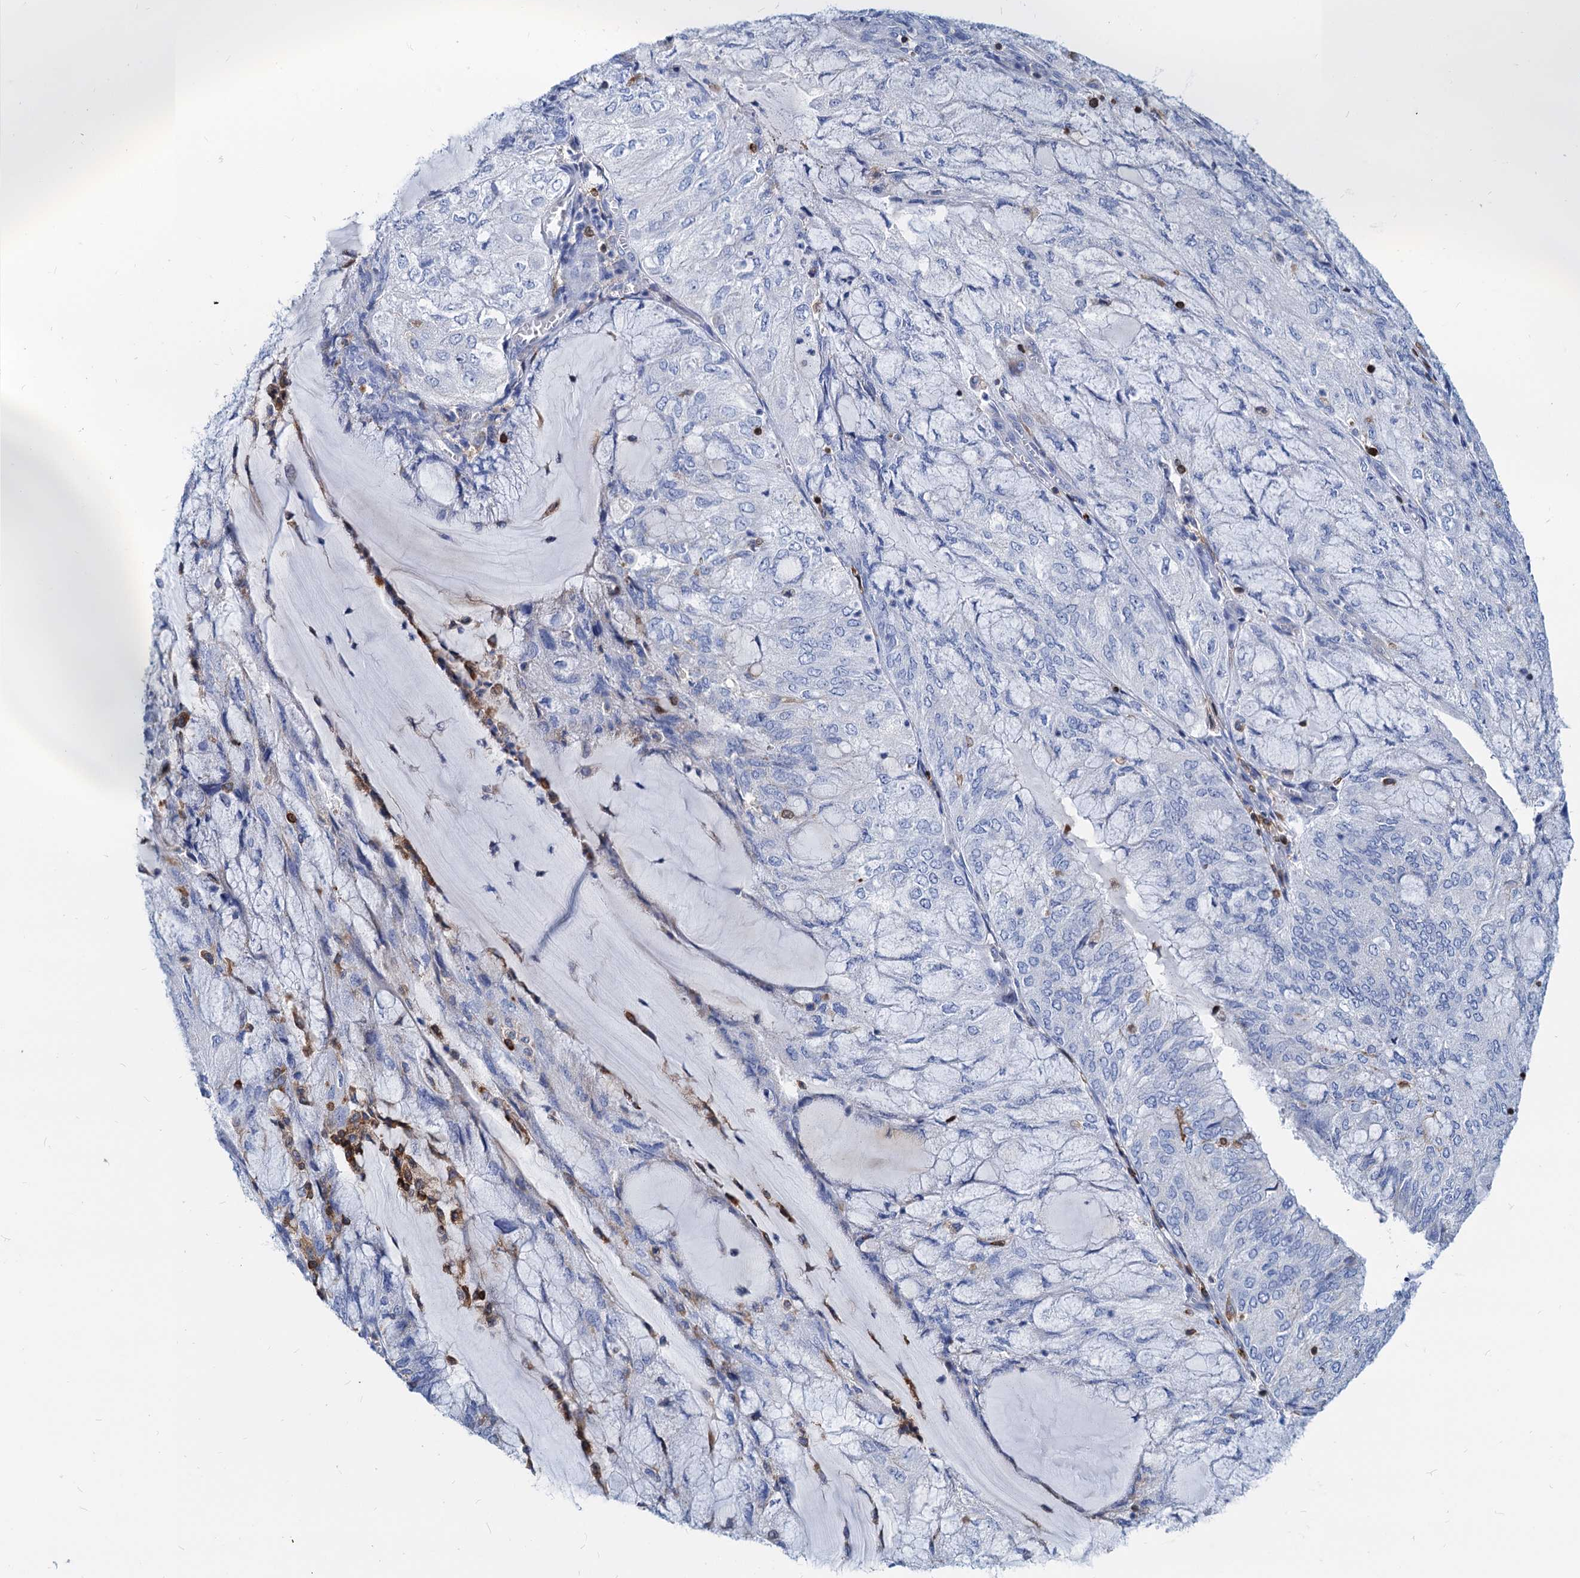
{"staining": {"intensity": "negative", "quantity": "none", "location": "none"}, "tissue": "endometrial cancer", "cell_type": "Tumor cells", "image_type": "cancer", "snomed": [{"axis": "morphology", "description": "Adenocarcinoma, NOS"}, {"axis": "topography", "description": "Endometrium"}], "caption": "A photomicrograph of endometrial adenocarcinoma stained for a protein shows no brown staining in tumor cells. (DAB (3,3'-diaminobenzidine) immunohistochemistry (IHC), high magnification).", "gene": "LCP2", "patient": {"sex": "female", "age": 81}}